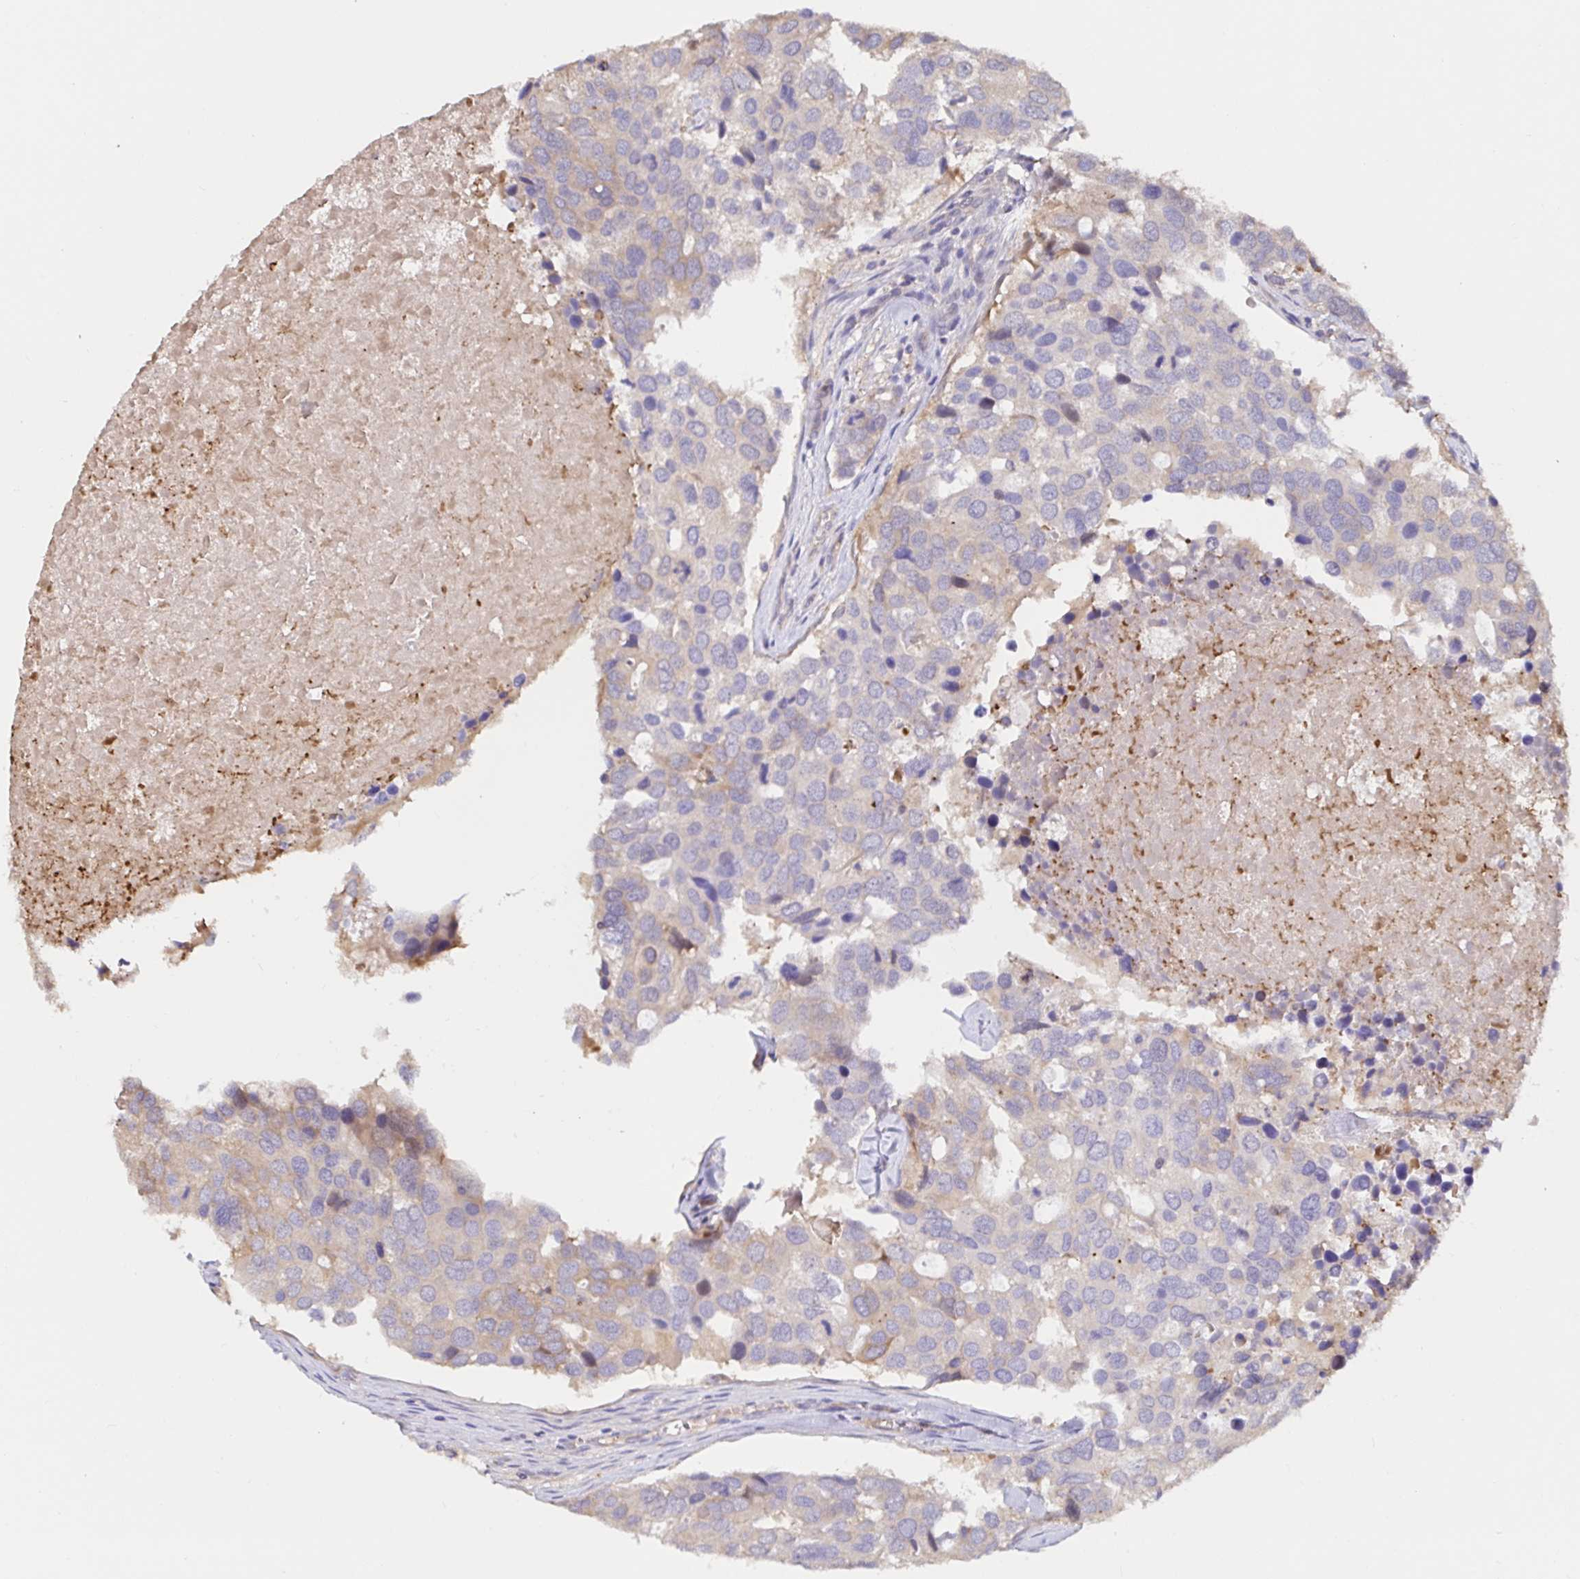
{"staining": {"intensity": "weak", "quantity": "<25%", "location": "cytoplasmic/membranous"}, "tissue": "breast cancer", "cell_type": "Tumor cells", "image_type": "cancer", "snomed": [{"axis": "morphology", "description": "Duct carcinoma"}, {"axis": "topography", "description": "Breast"}], "caption": "A photomicrograph of human invasive ductal carcinoma (breast) is negative for staining in tumor cells. (DAB immunohistochemistry with hematoxylin counter stain).", "gene": "RSRP1", "patient": {"sex": "female", "age": 83}}